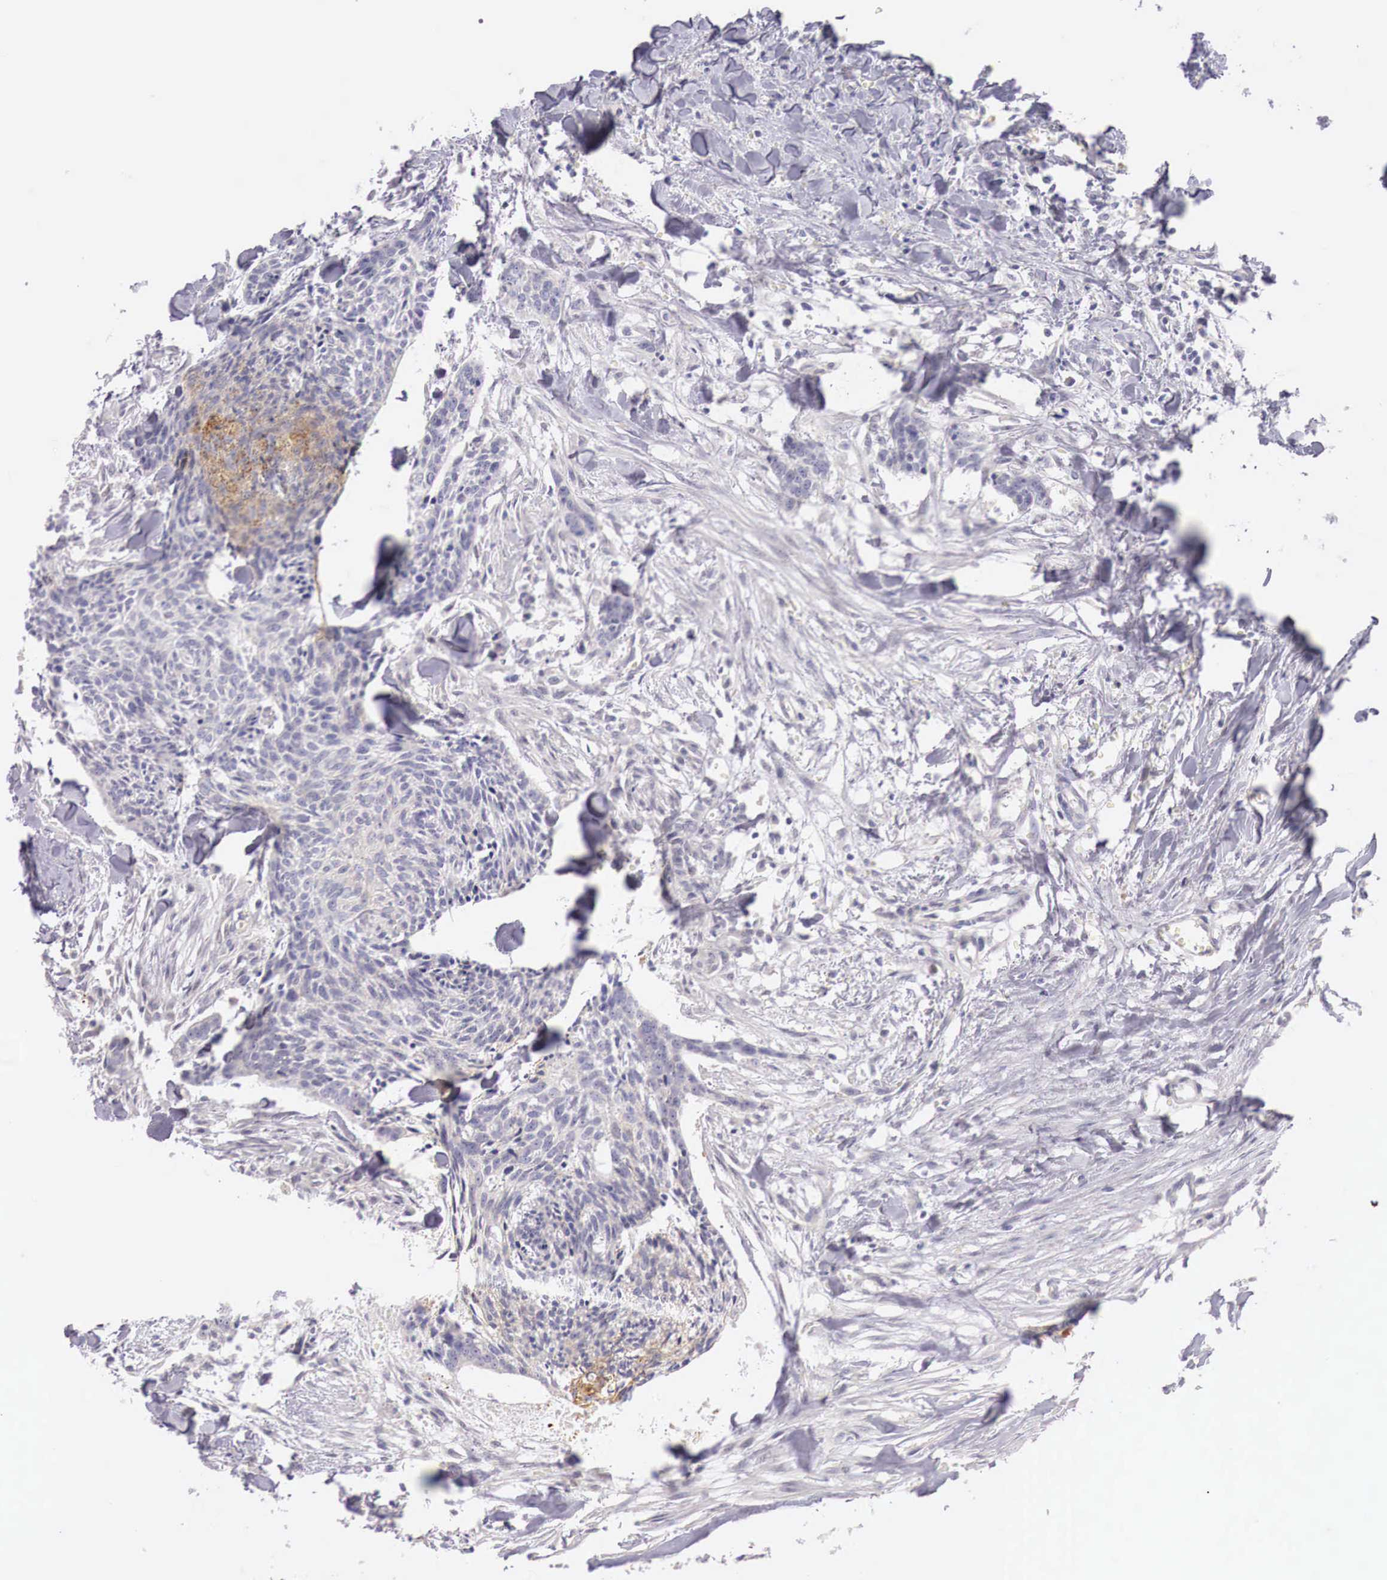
{"staining": {"intensity": "weak", "quantity": "25%-75%", "location": "cytoplasmic/membranous"}, "tissue": "head and neck cancer", "cell_type": "Tumor cells", "image_type": "cancer", "snomed": [{"axis": "morphology", "description": "Squamous cell carcinoma, NOS"}, {"axis": "topography", "description": "Salivary gland"}, {"axis": "topography", "description": "Head-Neck"}], "caption": "This is a histology image of immunohistochemistry (IHC) staining of head and neck cancer, which shows weak expression in the cytoplasmic/membranous of tumor cells.", "gene": "ITIH6", "patient": {"sex": "male", "age": 70}}